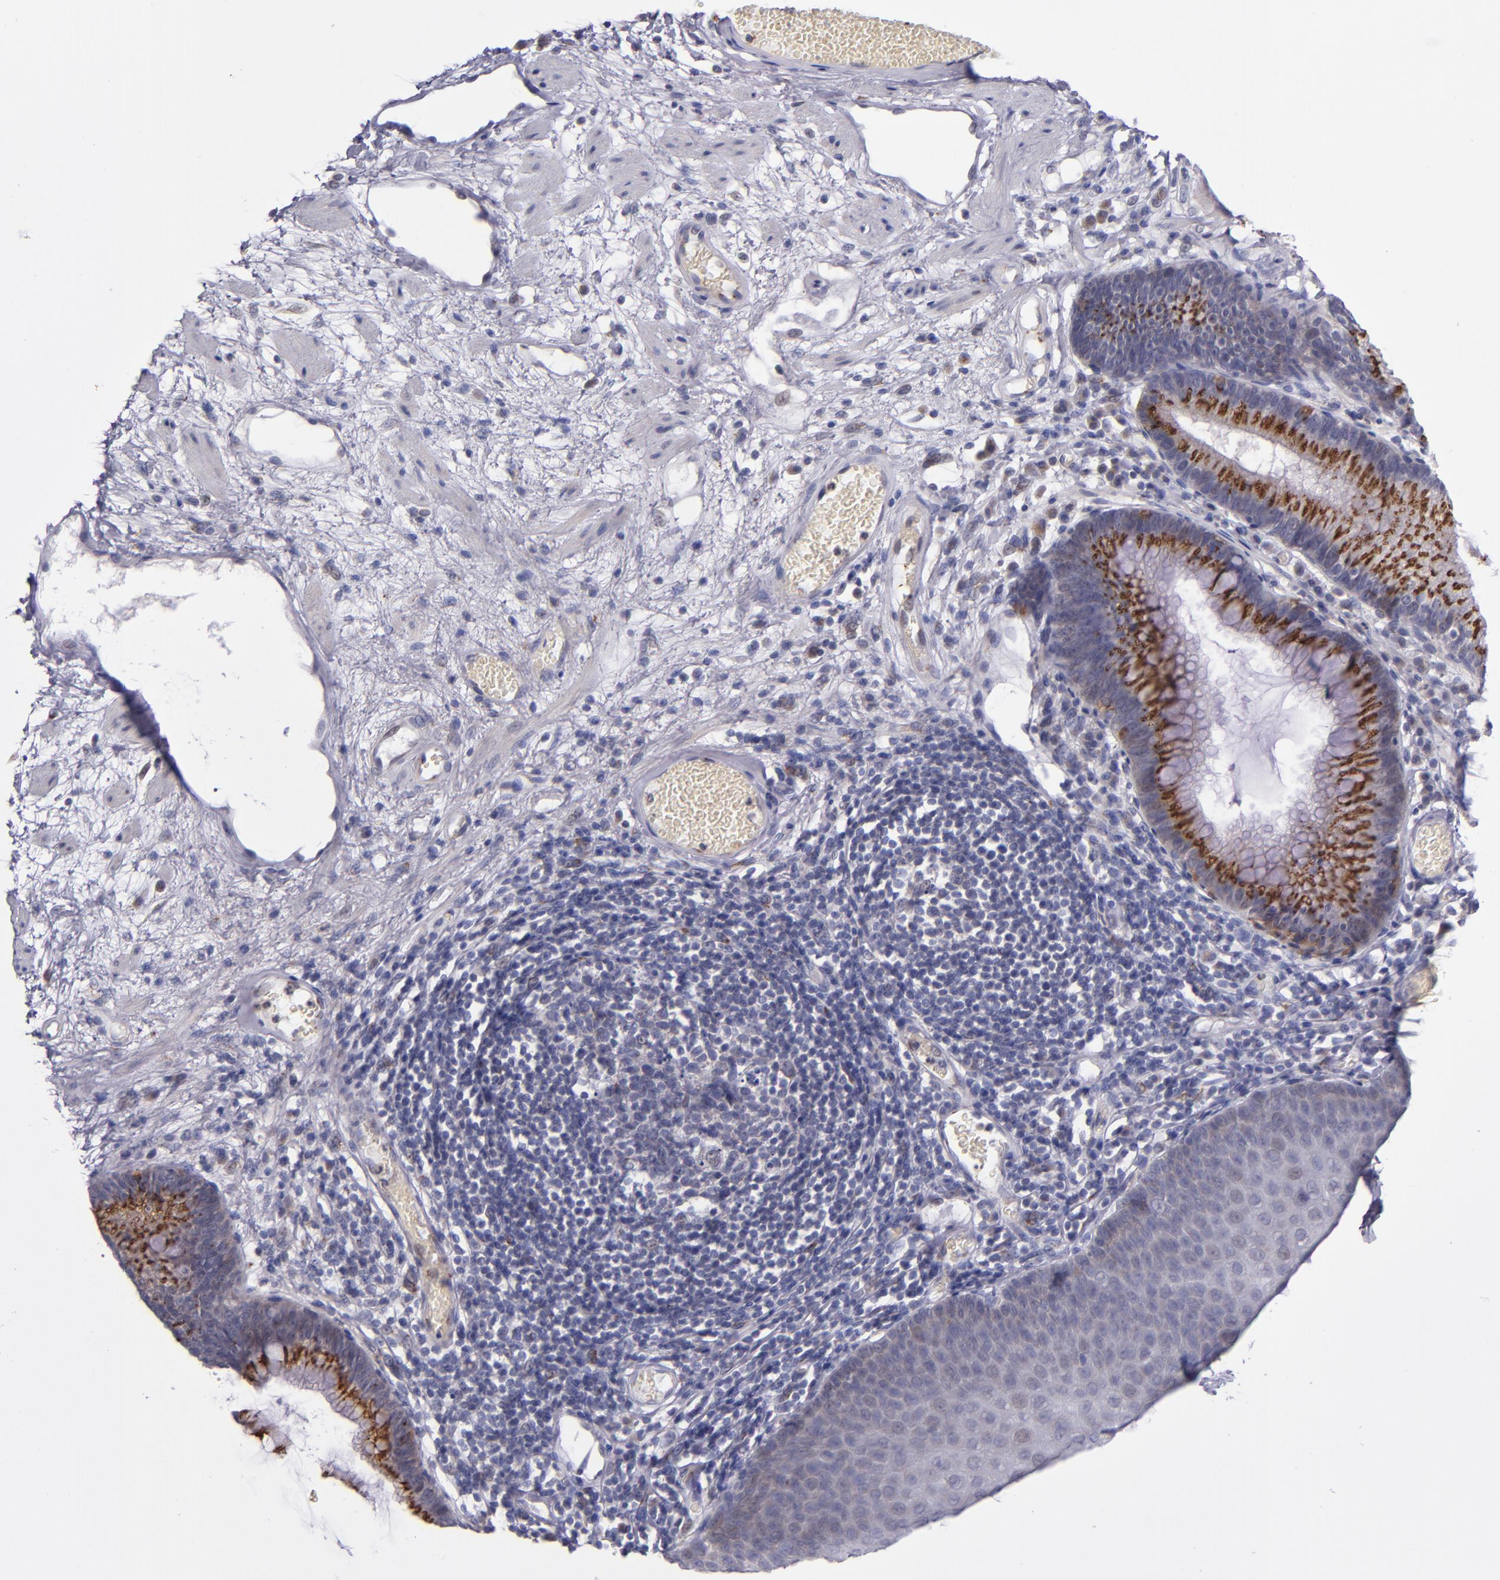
{"staining": {"intensity": "weak", "quantity": "25%-75%", "location": "cytoplasmic/membranous"}, "tissue": "skin", "cell_type": "Epidermal cells", "image_type": "normal", "snomed": [{"axis": "morphology", "description": "Normal tissue, NOS"}, {"axis": "morphology", "description": "Hemorrhoids"}, {"axis": "morphology", "description": "Inflammation, NOS"}, {"axis": "topography", "description": "Anal"}], "caption": "A micrograph showing weak cytoplasmic/membranous staining in about 25%-75% of epidermal cells in unremarkable skin, as visualized by brown immunohistochemical staining.", "gene": "RAB41", "patient": {"sex": "male", "age": 60}}